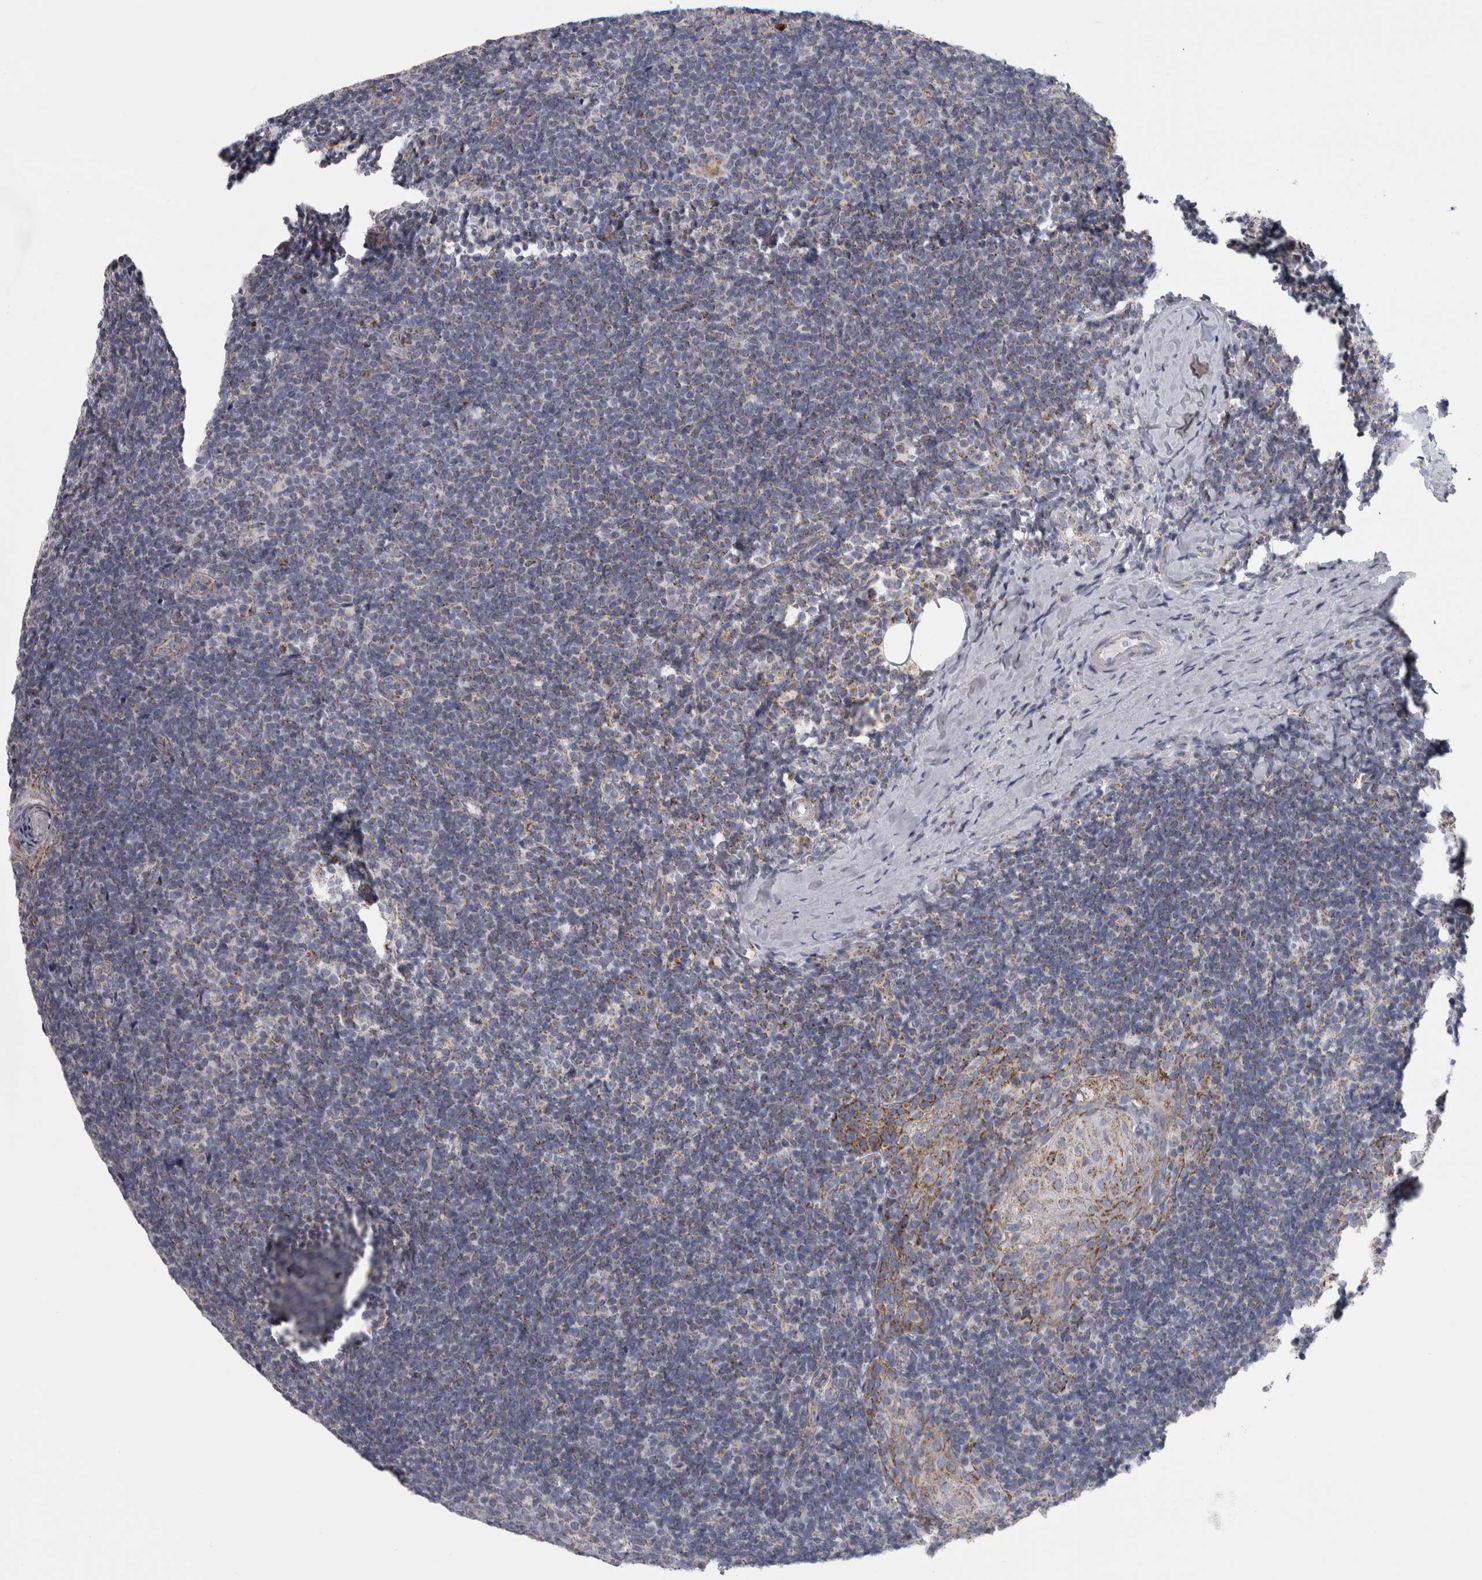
{"staining": {"intensity": "weak", "quantity": "<25%", "location": "cytoplasmic/membranous"}, "tissue": "tonsil", "cell_type": "Germinal center cells", "image_type": "normal", "snomed": [{"axis": "morphology", "description": "Normal tissue, NOS"}, {"axis": "topography", "description": "Tonsil"}], "caption": "The micrograph shows no staining of germinal center cells in normal tonsil.", "gene": "DBT", "patient": {"sex": "male", "age": 37}}